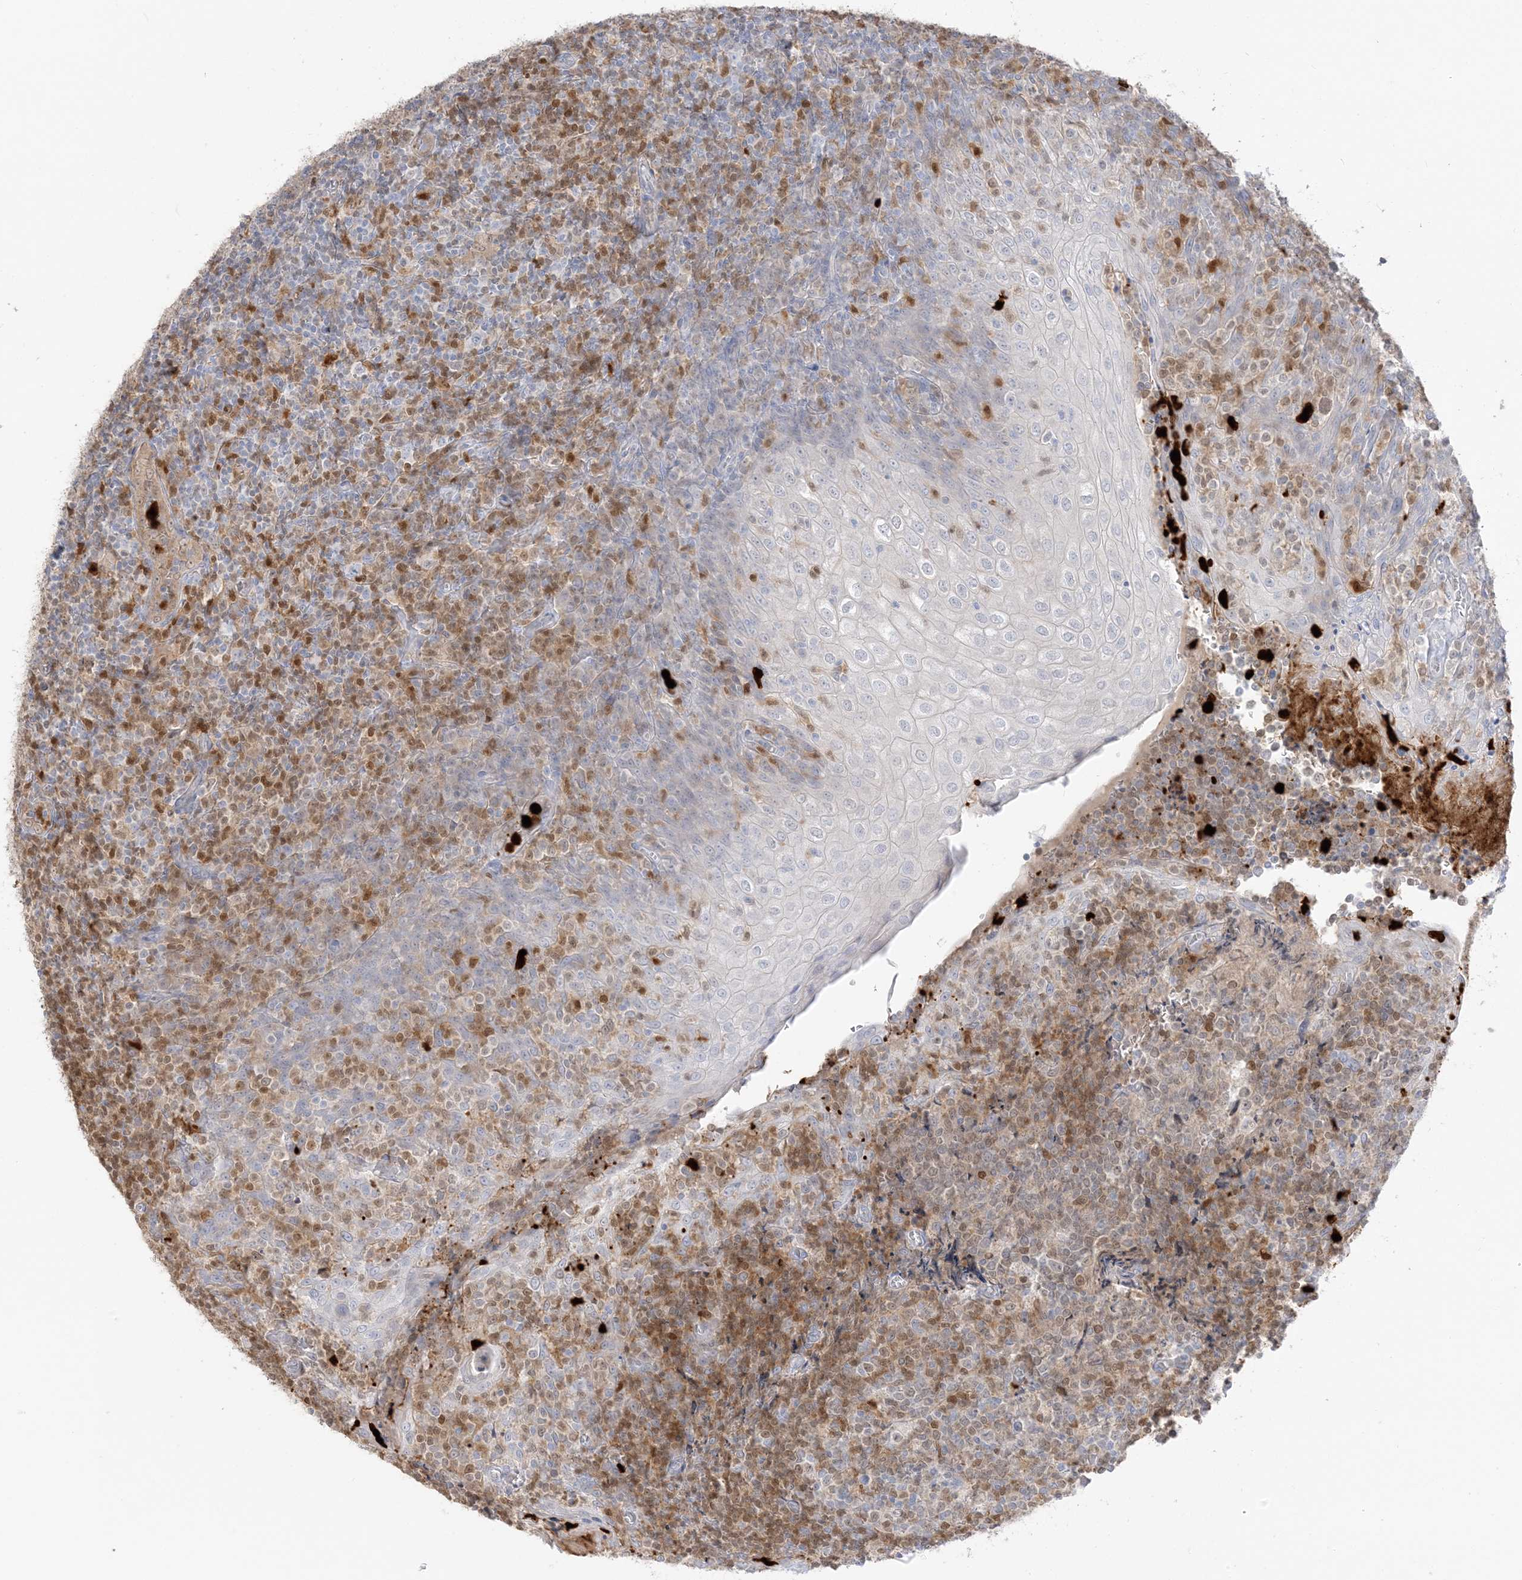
{"staining": {"intensity": "moderate", "quantity": "25%-75%", "location": "nuclear"}, "tissue": "tonsil", "cell_type": "Germinal center cells", "image_type": "normal", "snomed": [{"axis": "morphology", "description": "Normal tissue, NOS"}, {"axis": "topography", "description": "Tonsil"}], "caption": "IHC micrograph of unremarkable tonsil stained for a protein (brown), which demonstrates medium levels of moderate nuclear expression in about 25%-75% of germinal center cells.", "gene": "GCA", "patient": {"sex": "female", "age": 19}}